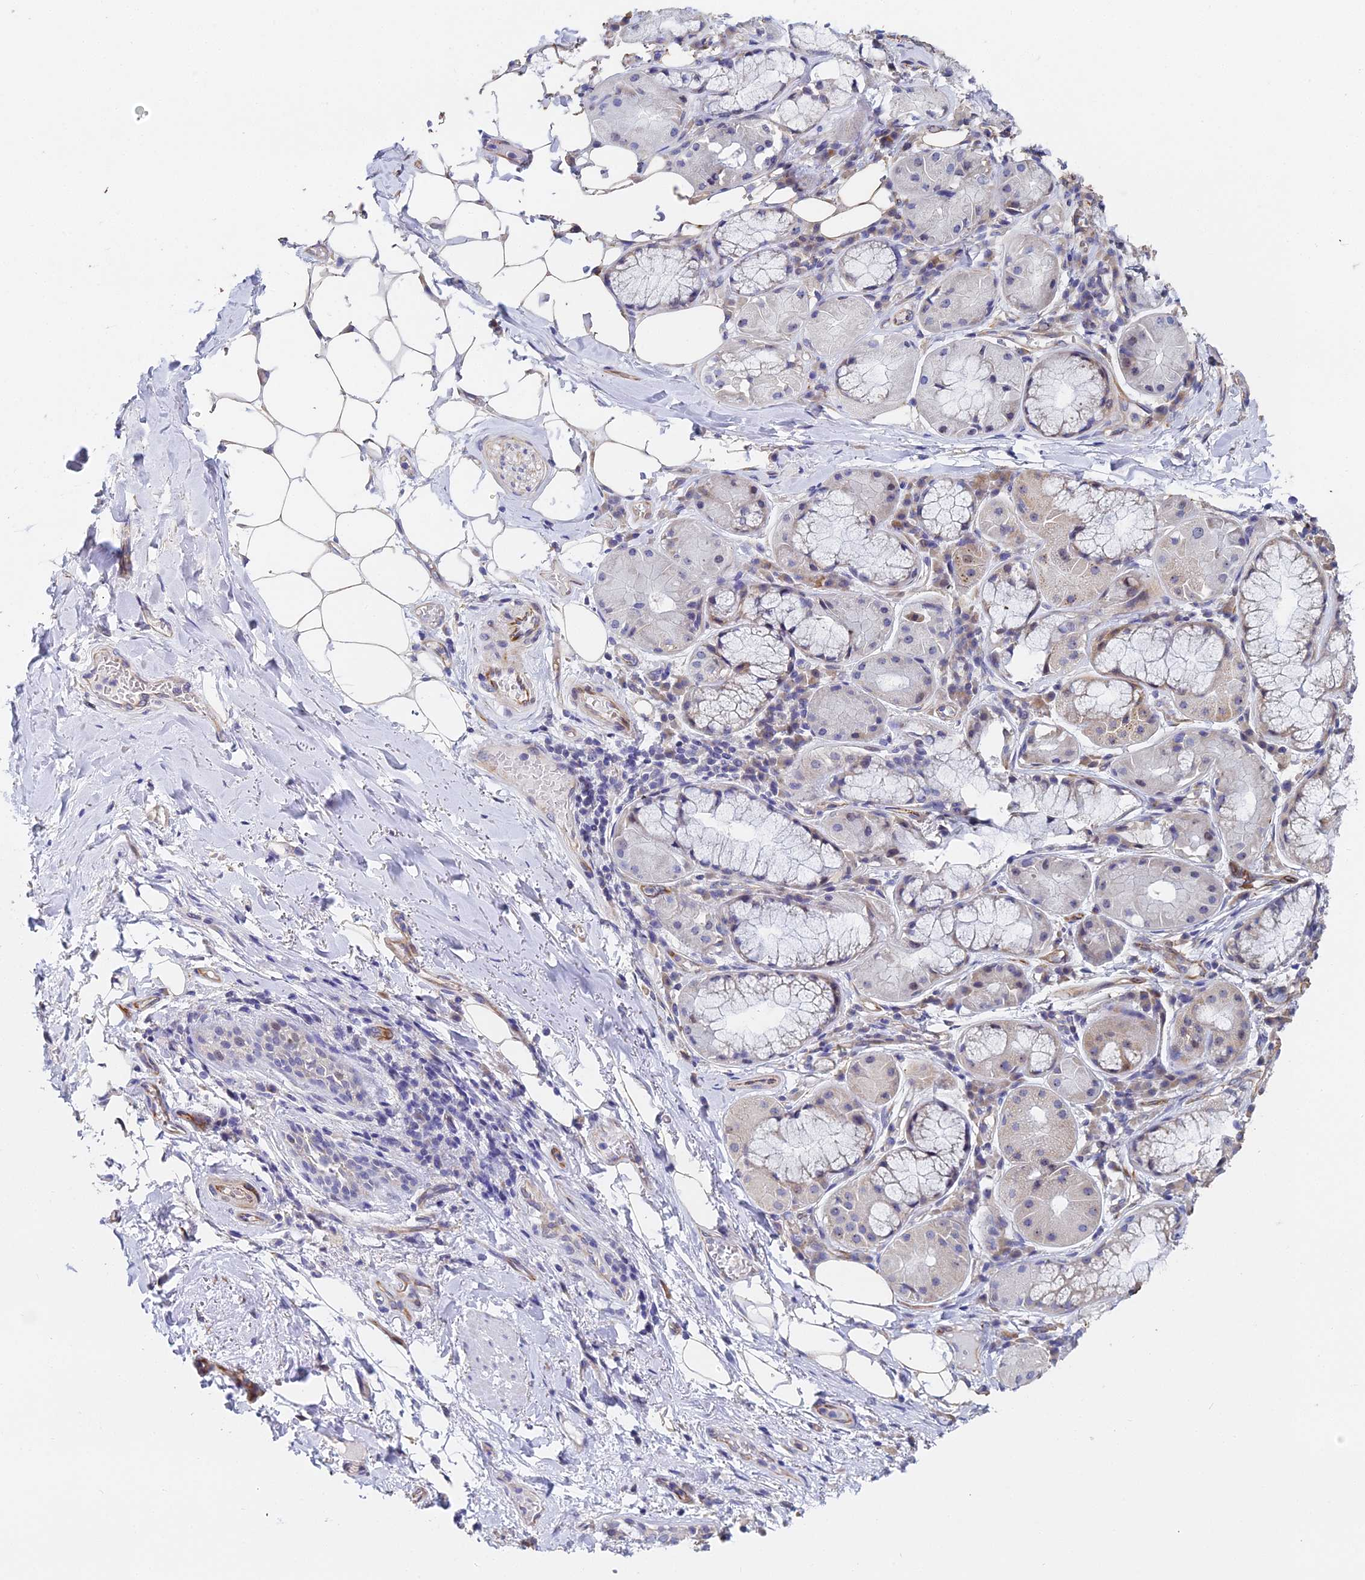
{"staining": {"intensity": "moderate", "quantity": ">75%", "location": "cytoplasmic/membranous"}, "tissue": "adipose tissue", "cell_type": "Adipocytes", "image_type": "normal", "snomed": [{"axis": "morphology", "description": "Normal tissue, NOS"}, {"axis": "topography", "description": "Lymph node"}, {"axis": "topography", "description": "Cartilage tissue"}, {"axis": "topography", "description": "Bronchus"}], "caption": "An IHC micrograph of normal tissue is shown. Protein staining in brown labels moderate cytoplasmic/membranous positivity in adipose tissue within adipocytes.", "gene": "ENSG00000268674", "patient": {"sex": "male", "age": 63}}